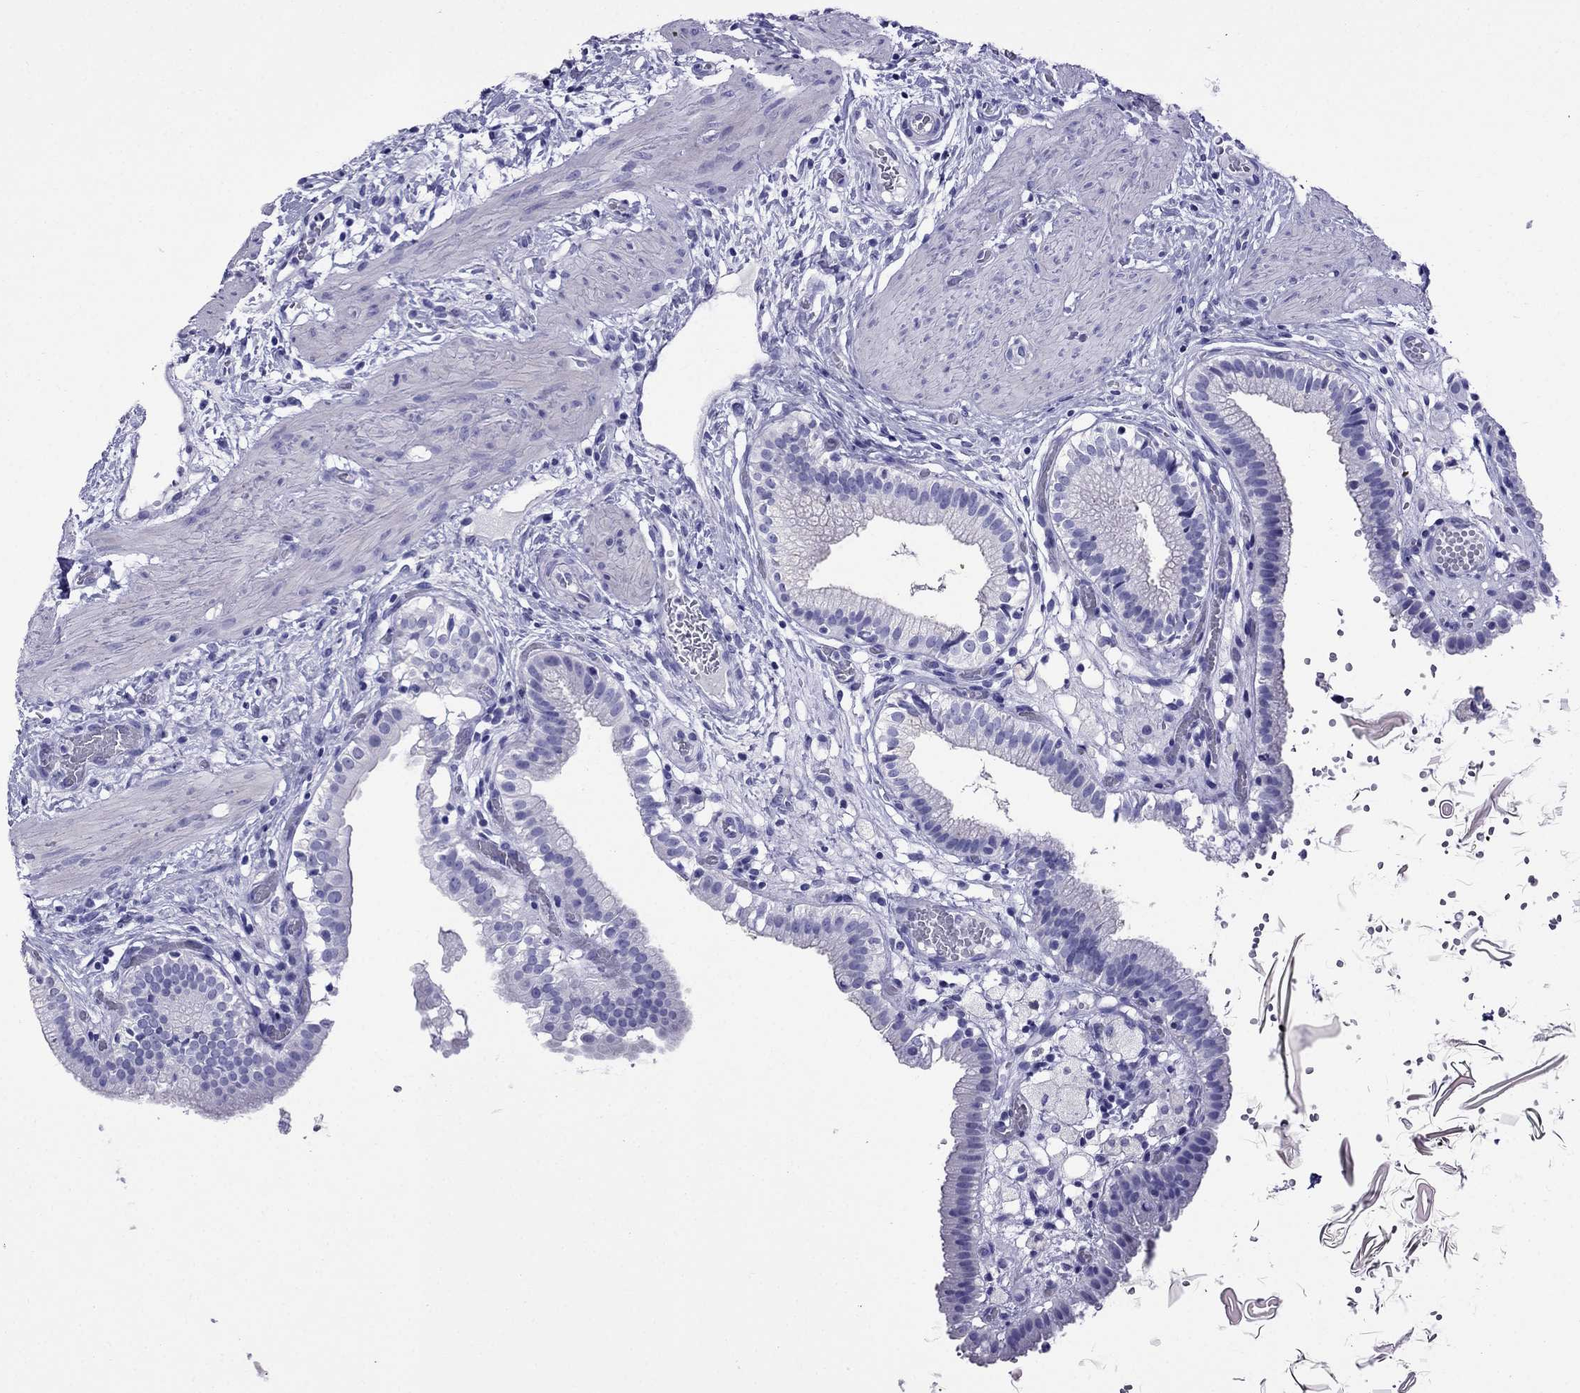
{"staining": {"intensity": "negative", "quantity": "none", "location": "none"}, "tissue": "gallbladder", "cell_type": "Glandular cells", "image_type": "normal", "snomed": [{"axis": "morphology", "description": "Normal tissue, NOS"}, {"axis": "topography", "description": "Gallbladder"}], "caption": "Image shows no protein positivity in glandular cells of benign gallbladder. Brightfield microscopy of IHC stained with DAB (brown) and hematoxylin (blue), captured at high magnification.", "gene": "CRYBA1", "patient": {"sex": "female", "age": 24}}